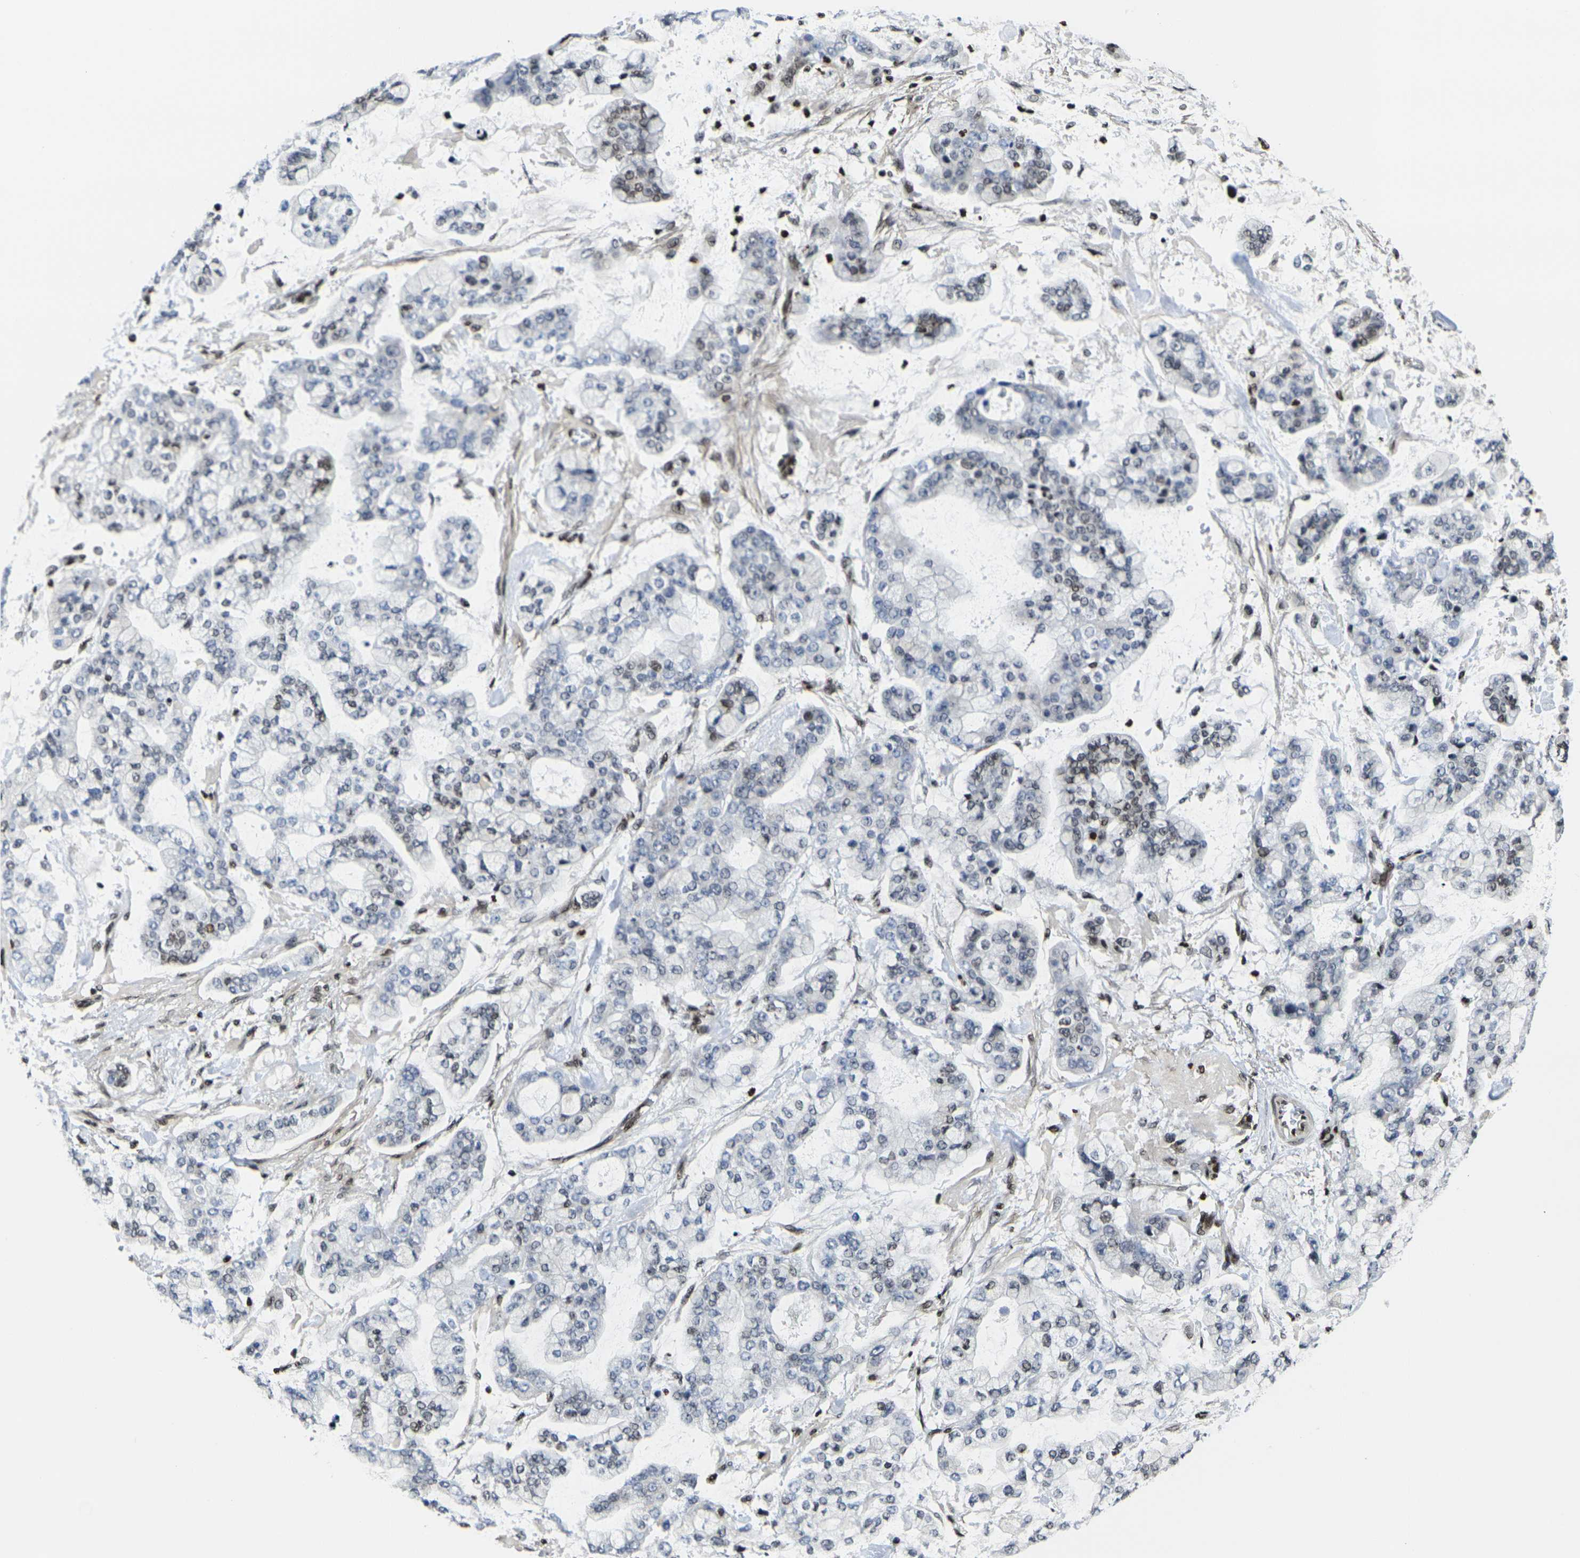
{"staining": {"intensity": "weak", "quantity": "<25%", "location": "nuclear"}, "tissue": "stomach cancer", "cell_type": "Tumor cells", "image_type": "cancer", "snomed": [{"axis": "morphology", "description": "Normal tissue, NOS"}, {"axis": "morphology", "description": "Adenocarcinoma, NOS"}, {"axis": "topography", "description": "Stomach, upper"}, {"axis": "topography", "description": "Stomach"}], "caption": "Tumor cells are negative for protein expression in human stomach cancer.", "gene": "H1-10", "patient": {"sex": "male", "age": 76}}